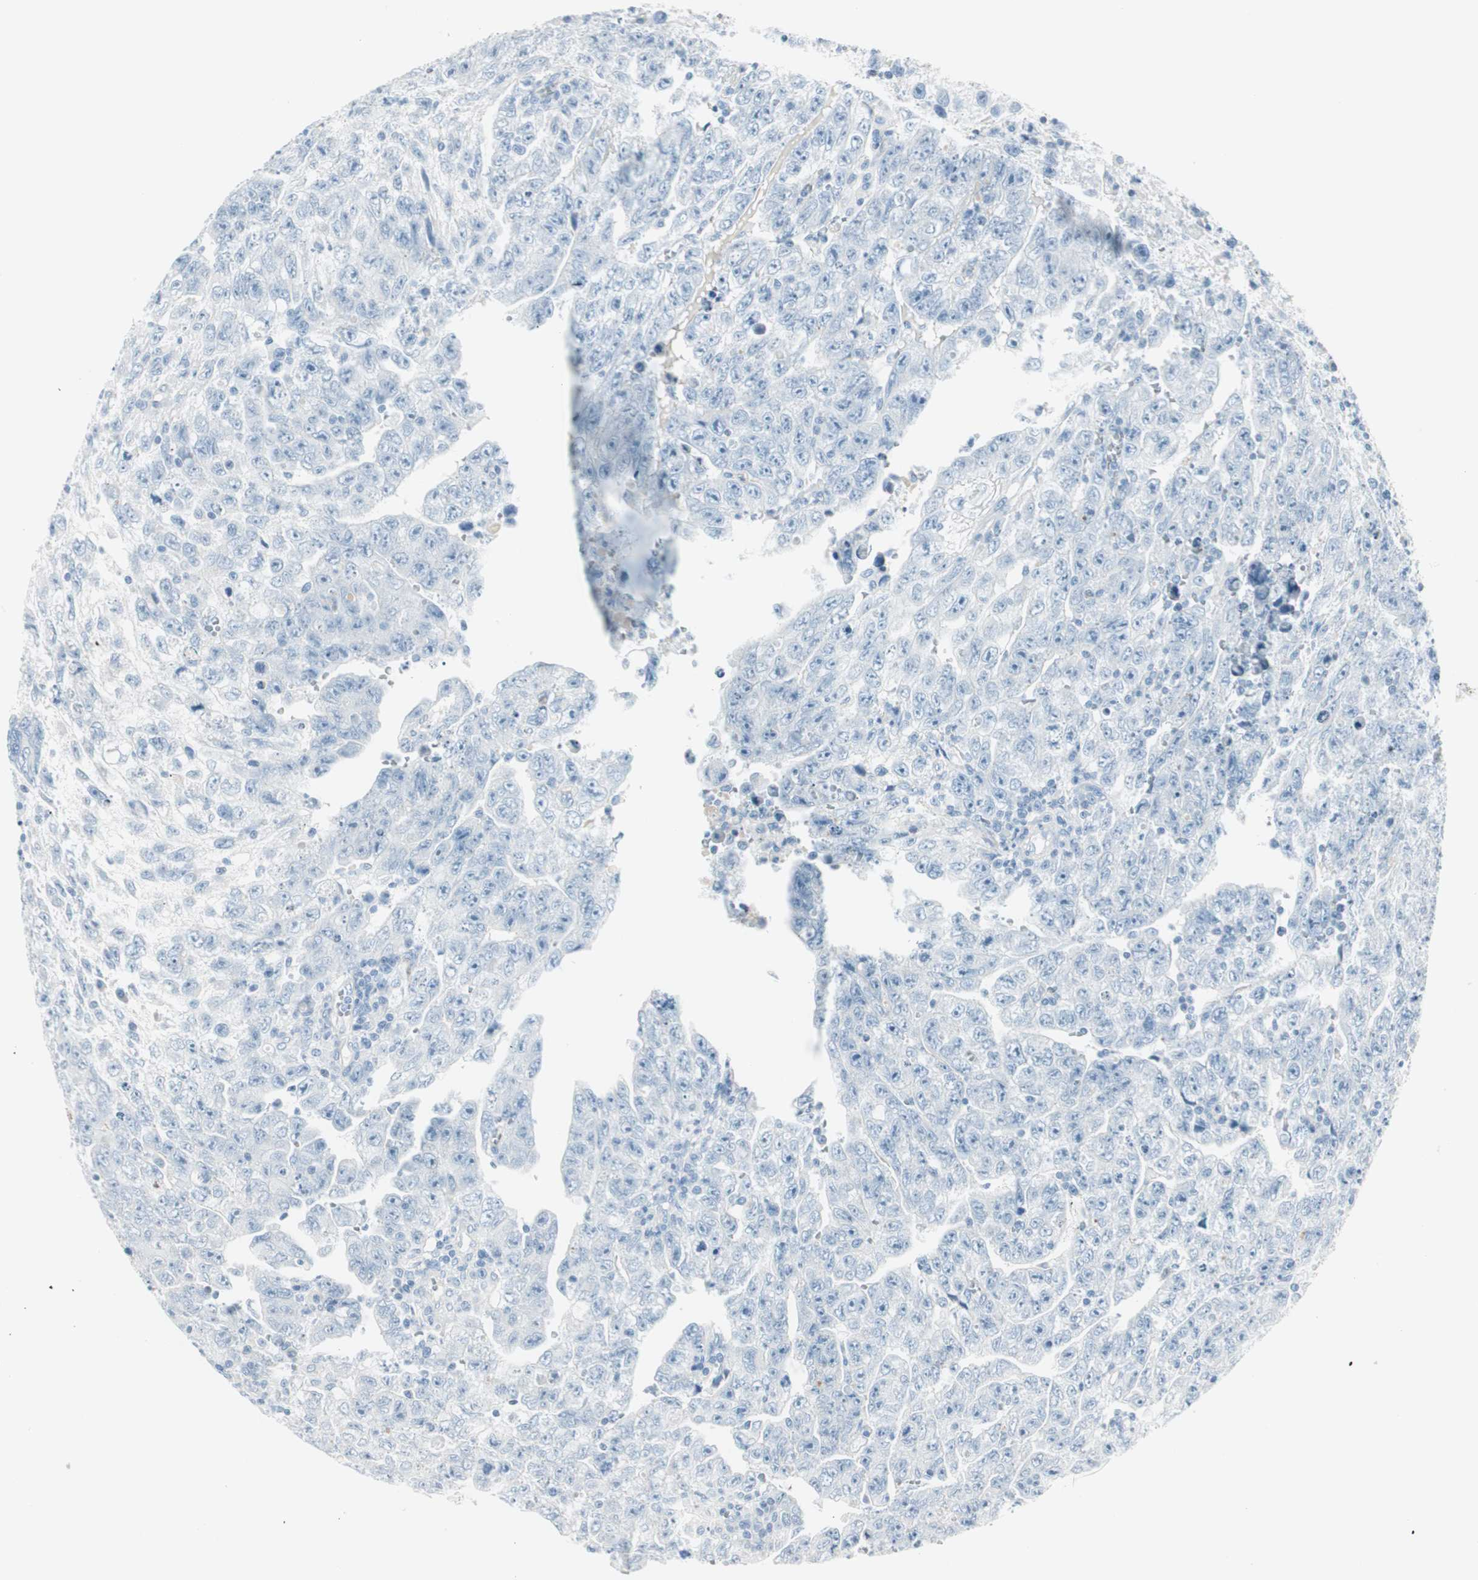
{"staining": {"intensity": "negative", "quantity": "none", "location": "none"}, "tissue": "testis cancer", "cell_type": "Tumor cells", "image_type": "cancer", "snomed": [{"axis": "morphology", "description": "Carcinoma, Embryonal, NOS"}, {"axis": "topography", "description": "Testis"}], "caption": "High power microscopy image of an immunohistochemistry image of embryonal carcinoma (testis), revealing no significant positivity in tumor cells.", "gene": "CDHR5", "patient": {"sex": "male", "age": 28}}